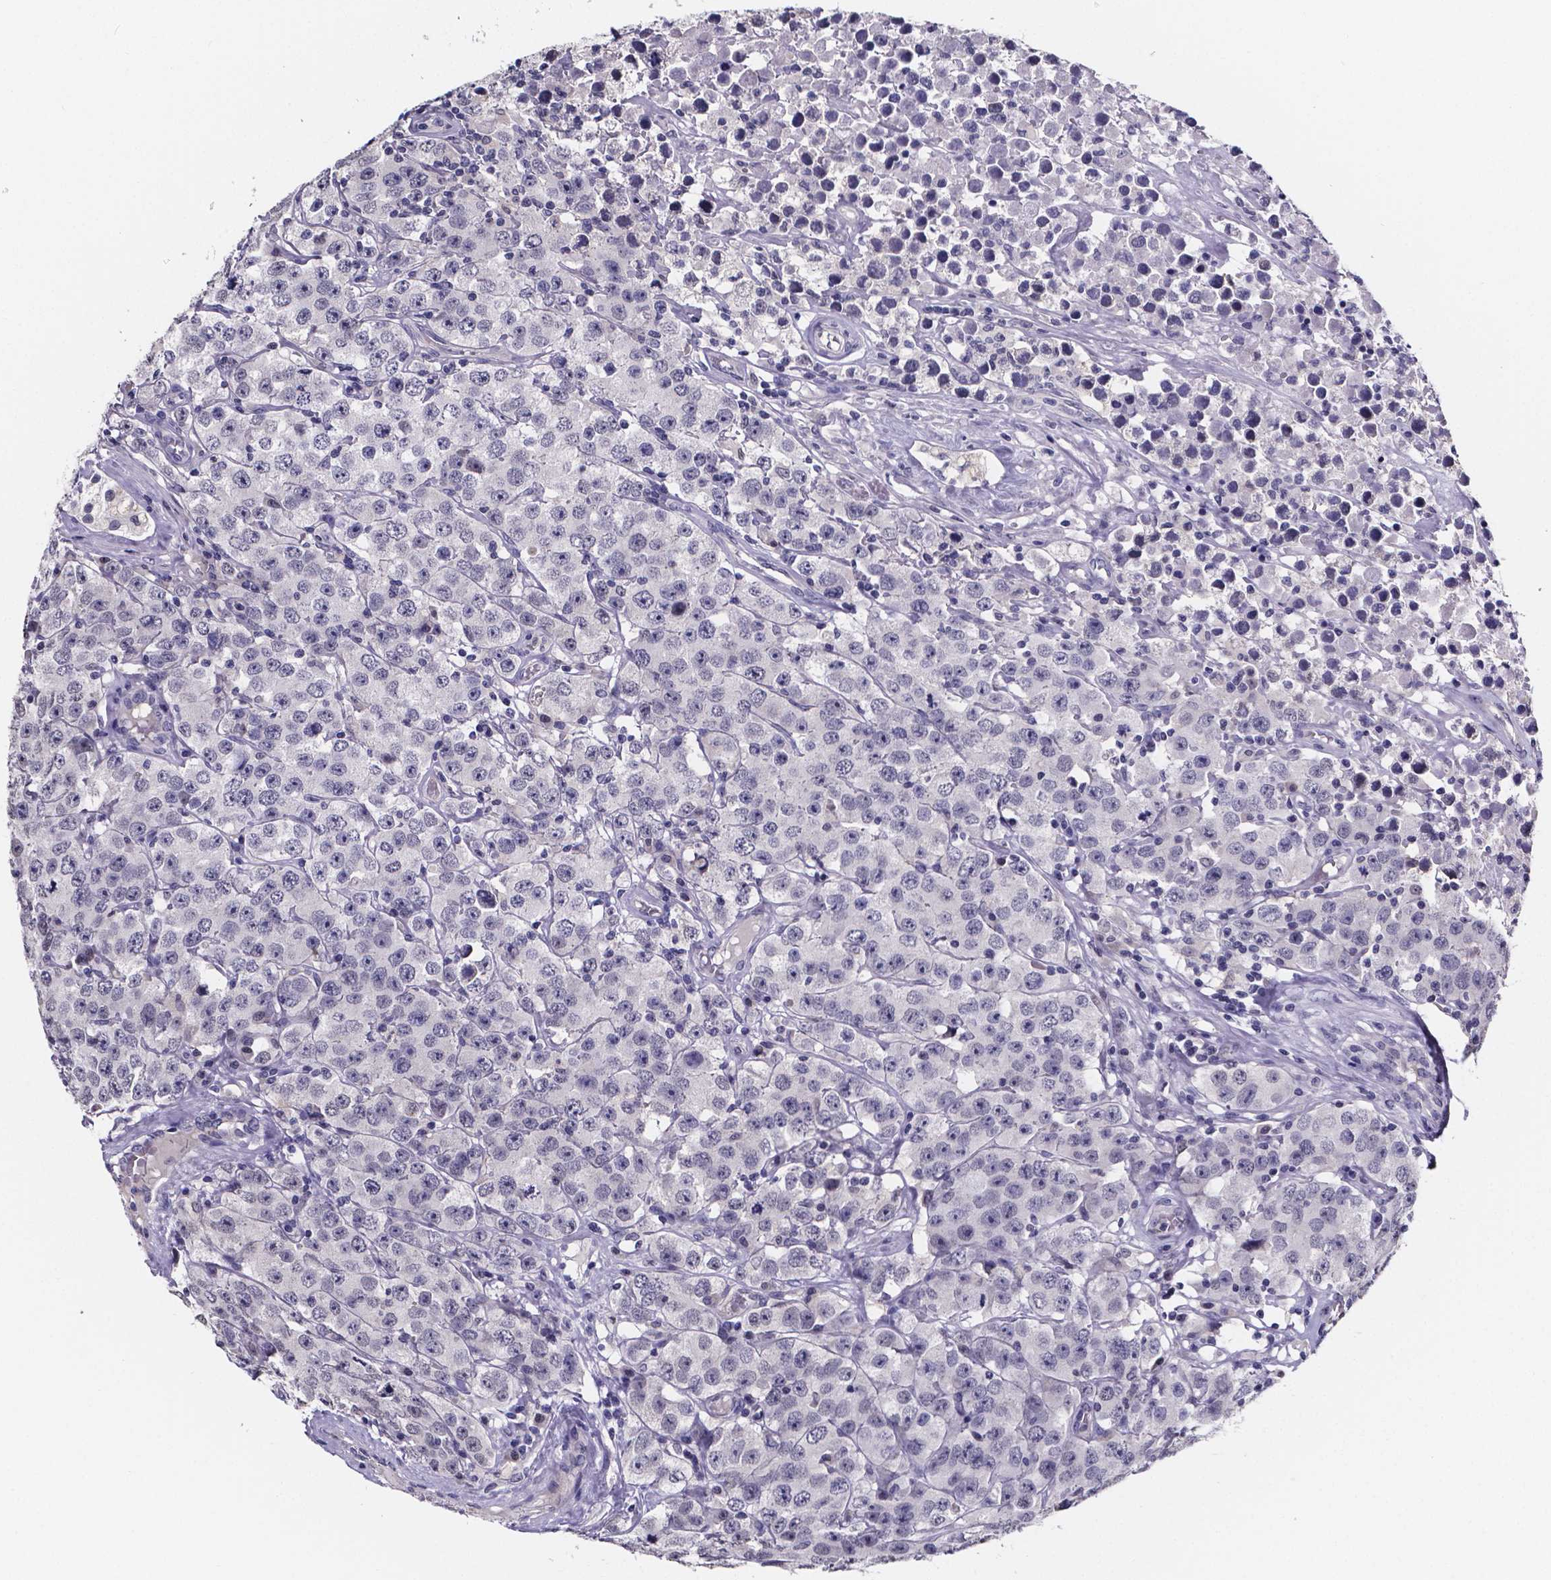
{"staining": {"intensity": "negative", "quantity": "none", "location": "none"}, "tissue": "testis cancer", "cell_type": "Tumor cells", "image_type": "cancer", "snomed": [{"axis": "morphology", "description": "Seminoma, NOS"}, {"axis": "topography", "description": "Testis"}], "caption": "Testis seminoma was stained to show a protein in brown. There is no significant expression in tumor cells. (Brightfield microscopy of DAB (3,3'-diaminobenzidine) IHC at high magnification).", "gene": "IZUMO1", "patient": {"sex": "male", "age": 52}}